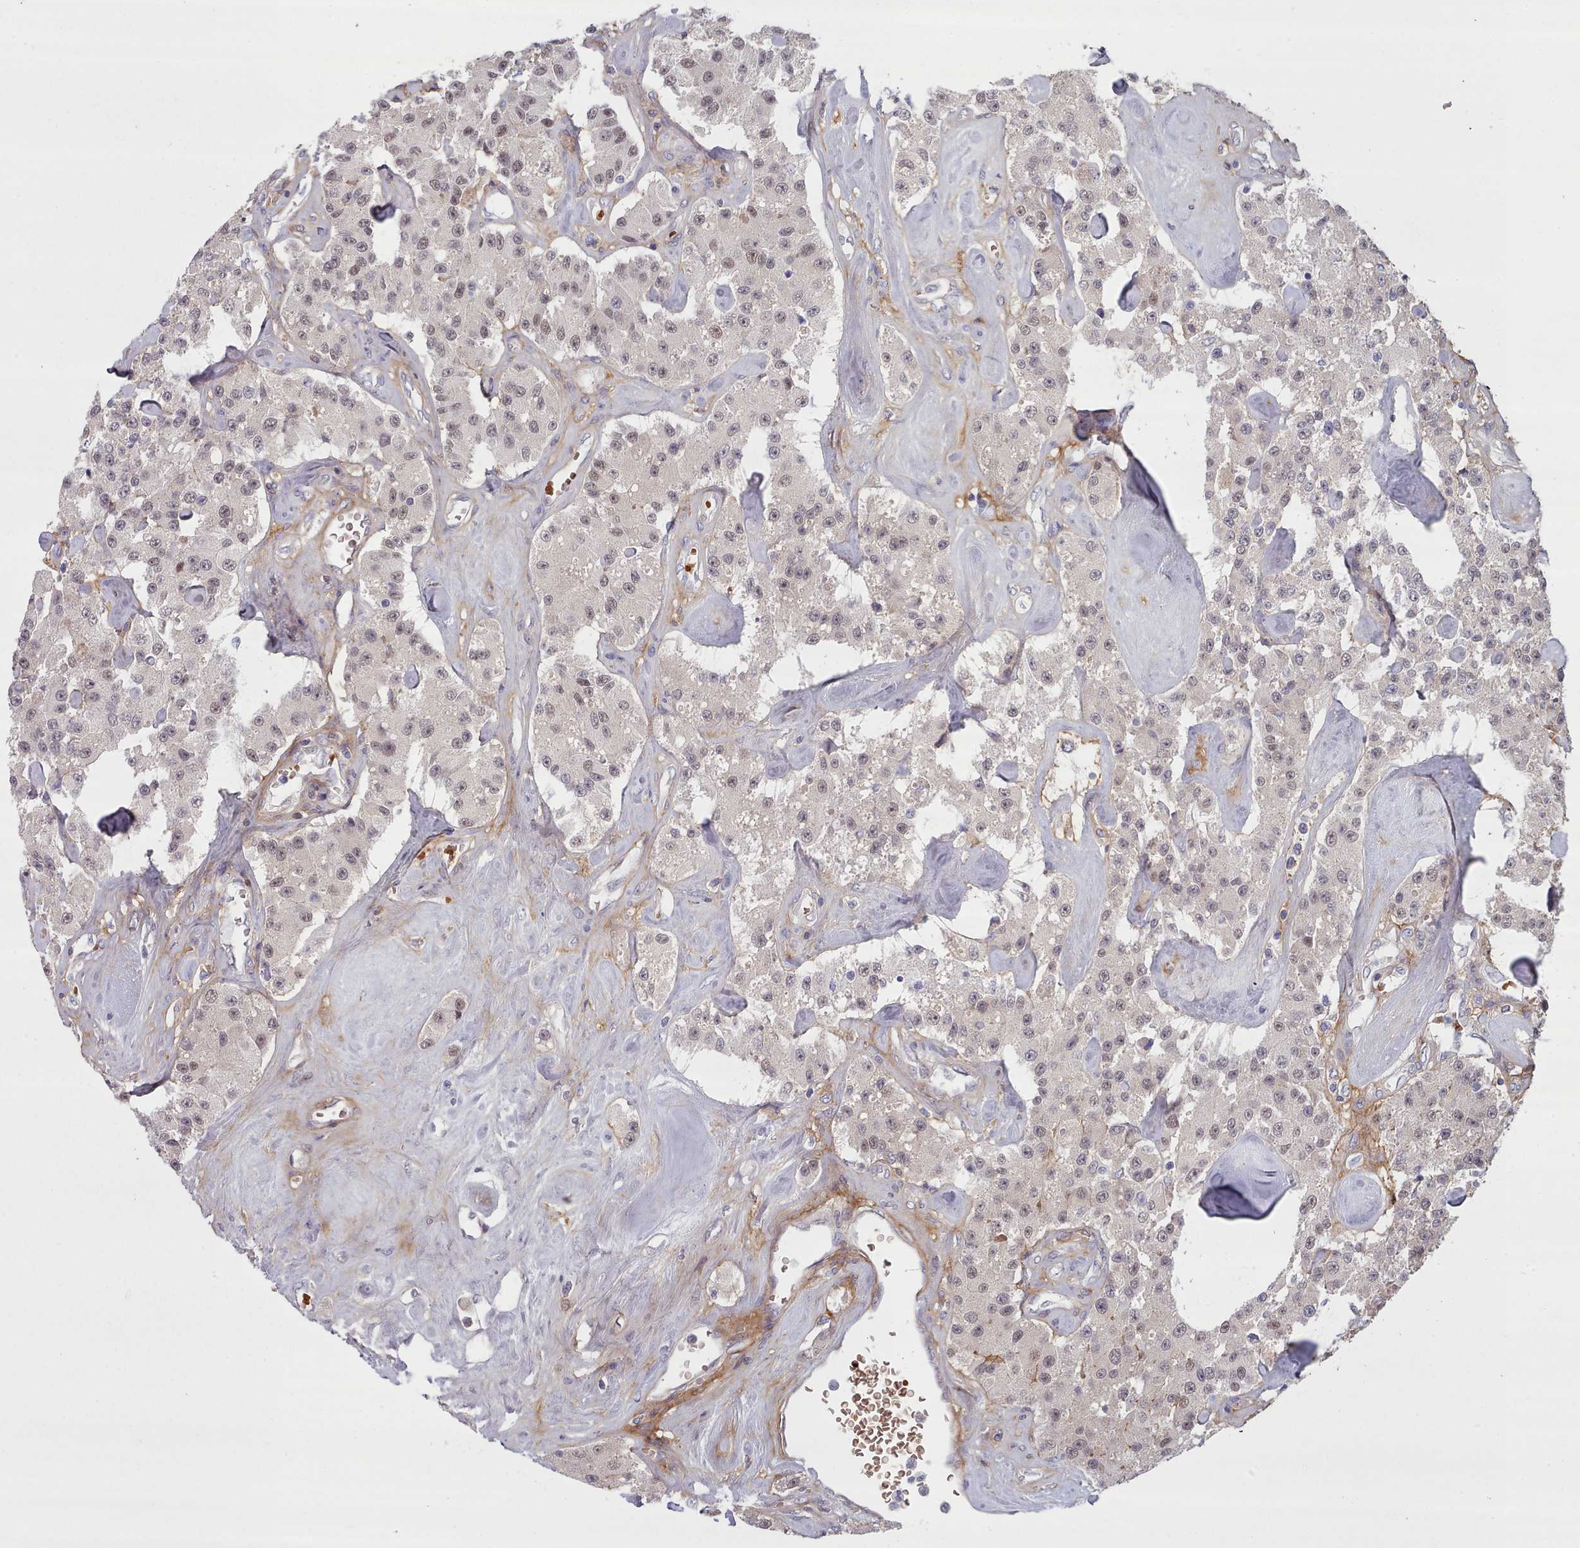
{"staining": {"intensity": "weak", "quantity": ">75%", "location": "nuclear"}, "tissue": "carcinoid", "cell_type": "Tumor cells", "image_type": "cancer", "snomed": [{"axis": "morphology", "description": "Carcinoid, malignant, NOS"}, {"axis": "topography", "description": "Pancreas"}], "caption": "Immunohistochemical staining of human carcinoid reveals low levels of weak nuclear expression in about >75% of tumor cells.", "gene": "CLNS1A", "patient": {"sex": "male", "age": 41}}